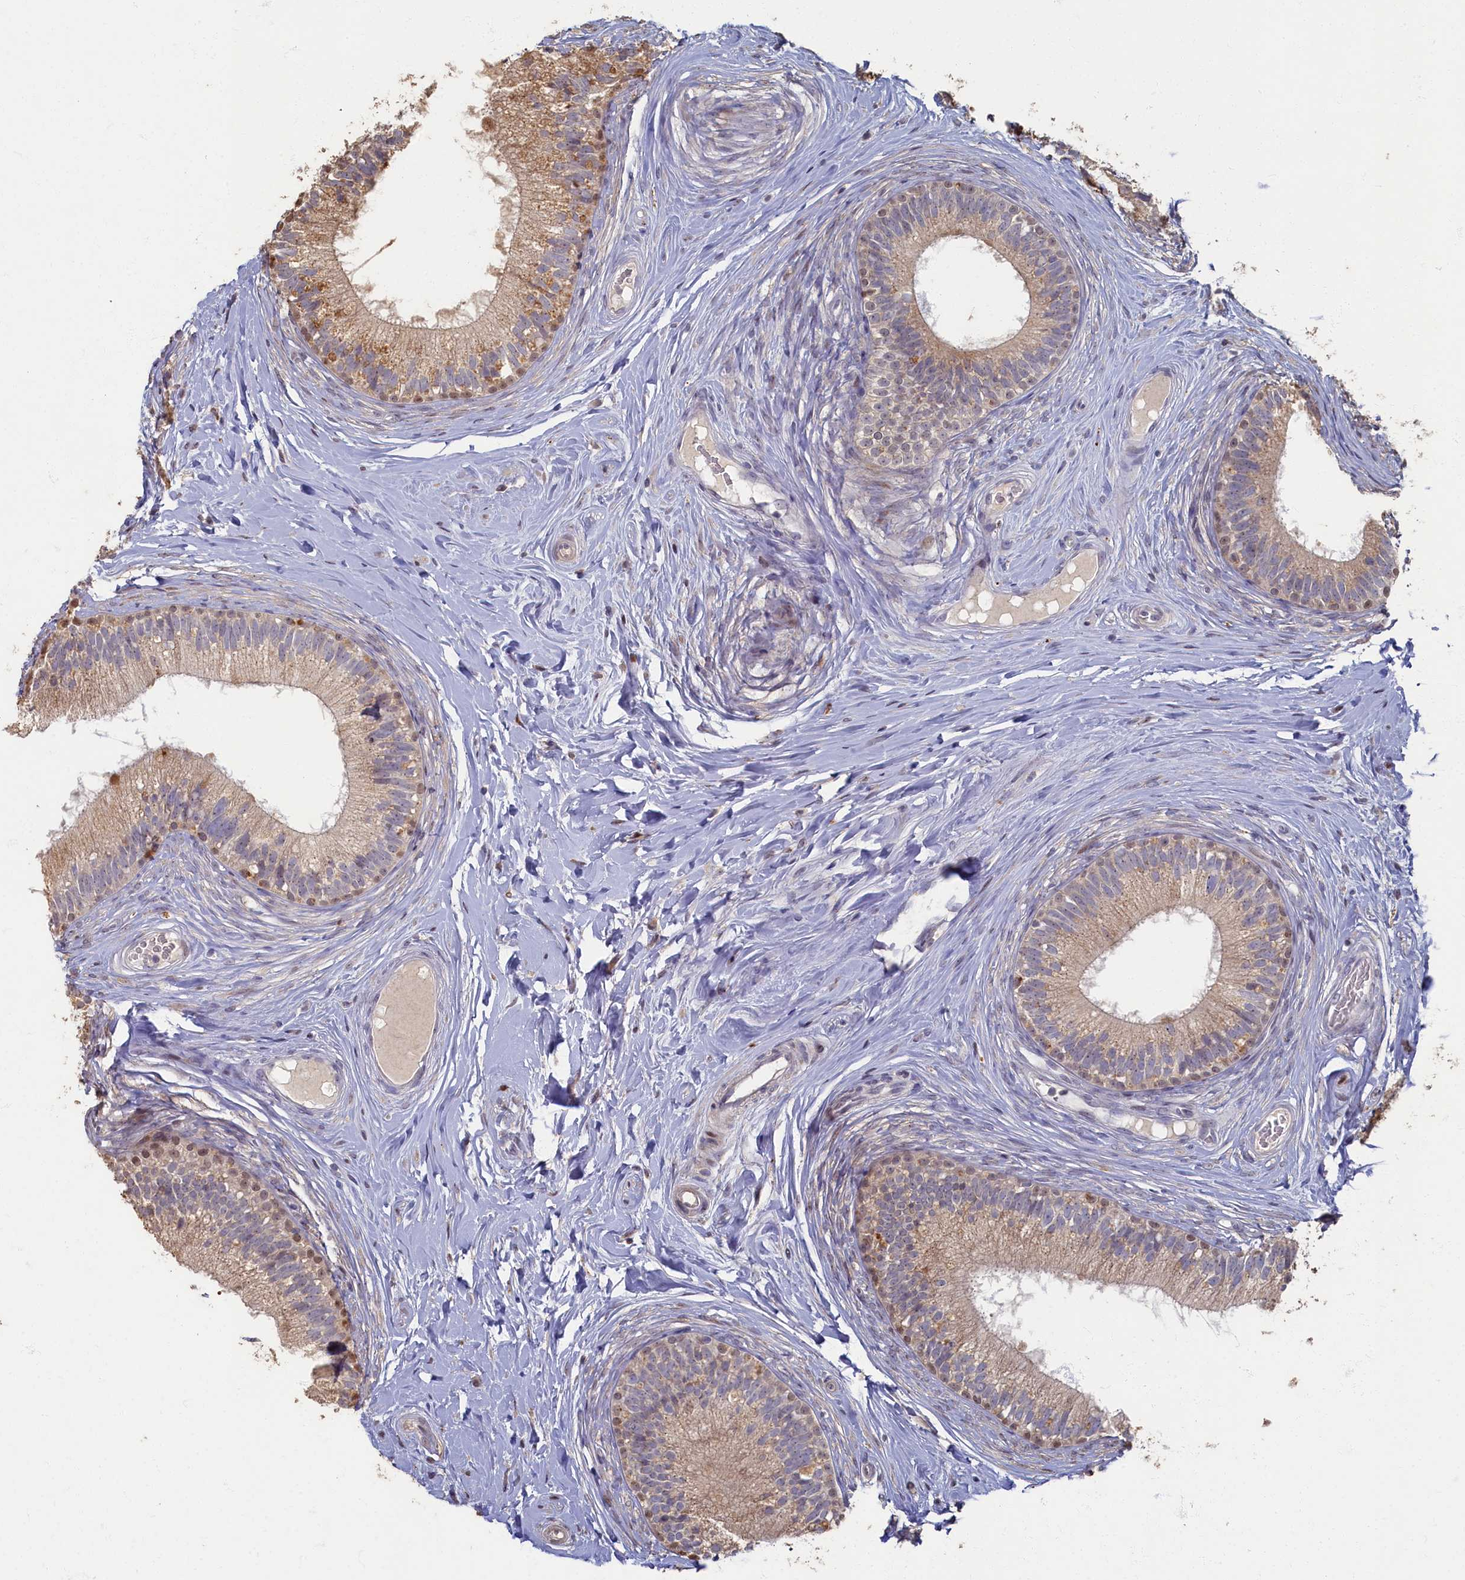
{"staining": {"intensity": "strong", "quantity": "25%-75%", "location": "cytoplasmic/membranous,nuclear"}, "tissue": "epididymis", "cell_type": "Glandular cells", "image_type": "normal", "snomed": [{"axis": "morphology", "description": "Normal tissue, NOS"}, {"axis": "topography", "description": "Epididymis"}], "caption": "Epididymis stained with DAB IHC shows high levels of strong cytoplasmic/membranous,nuclear positivity in about 25%-75% of glandular cells. The staining was performed using DAB (3,3'-diaminobenzidine), with brown indicating positive protein expression. Nuclei are stained blue with hematoxylin.", "gene": "HUNK", "patient": {"sex": "male", "age": 33}}